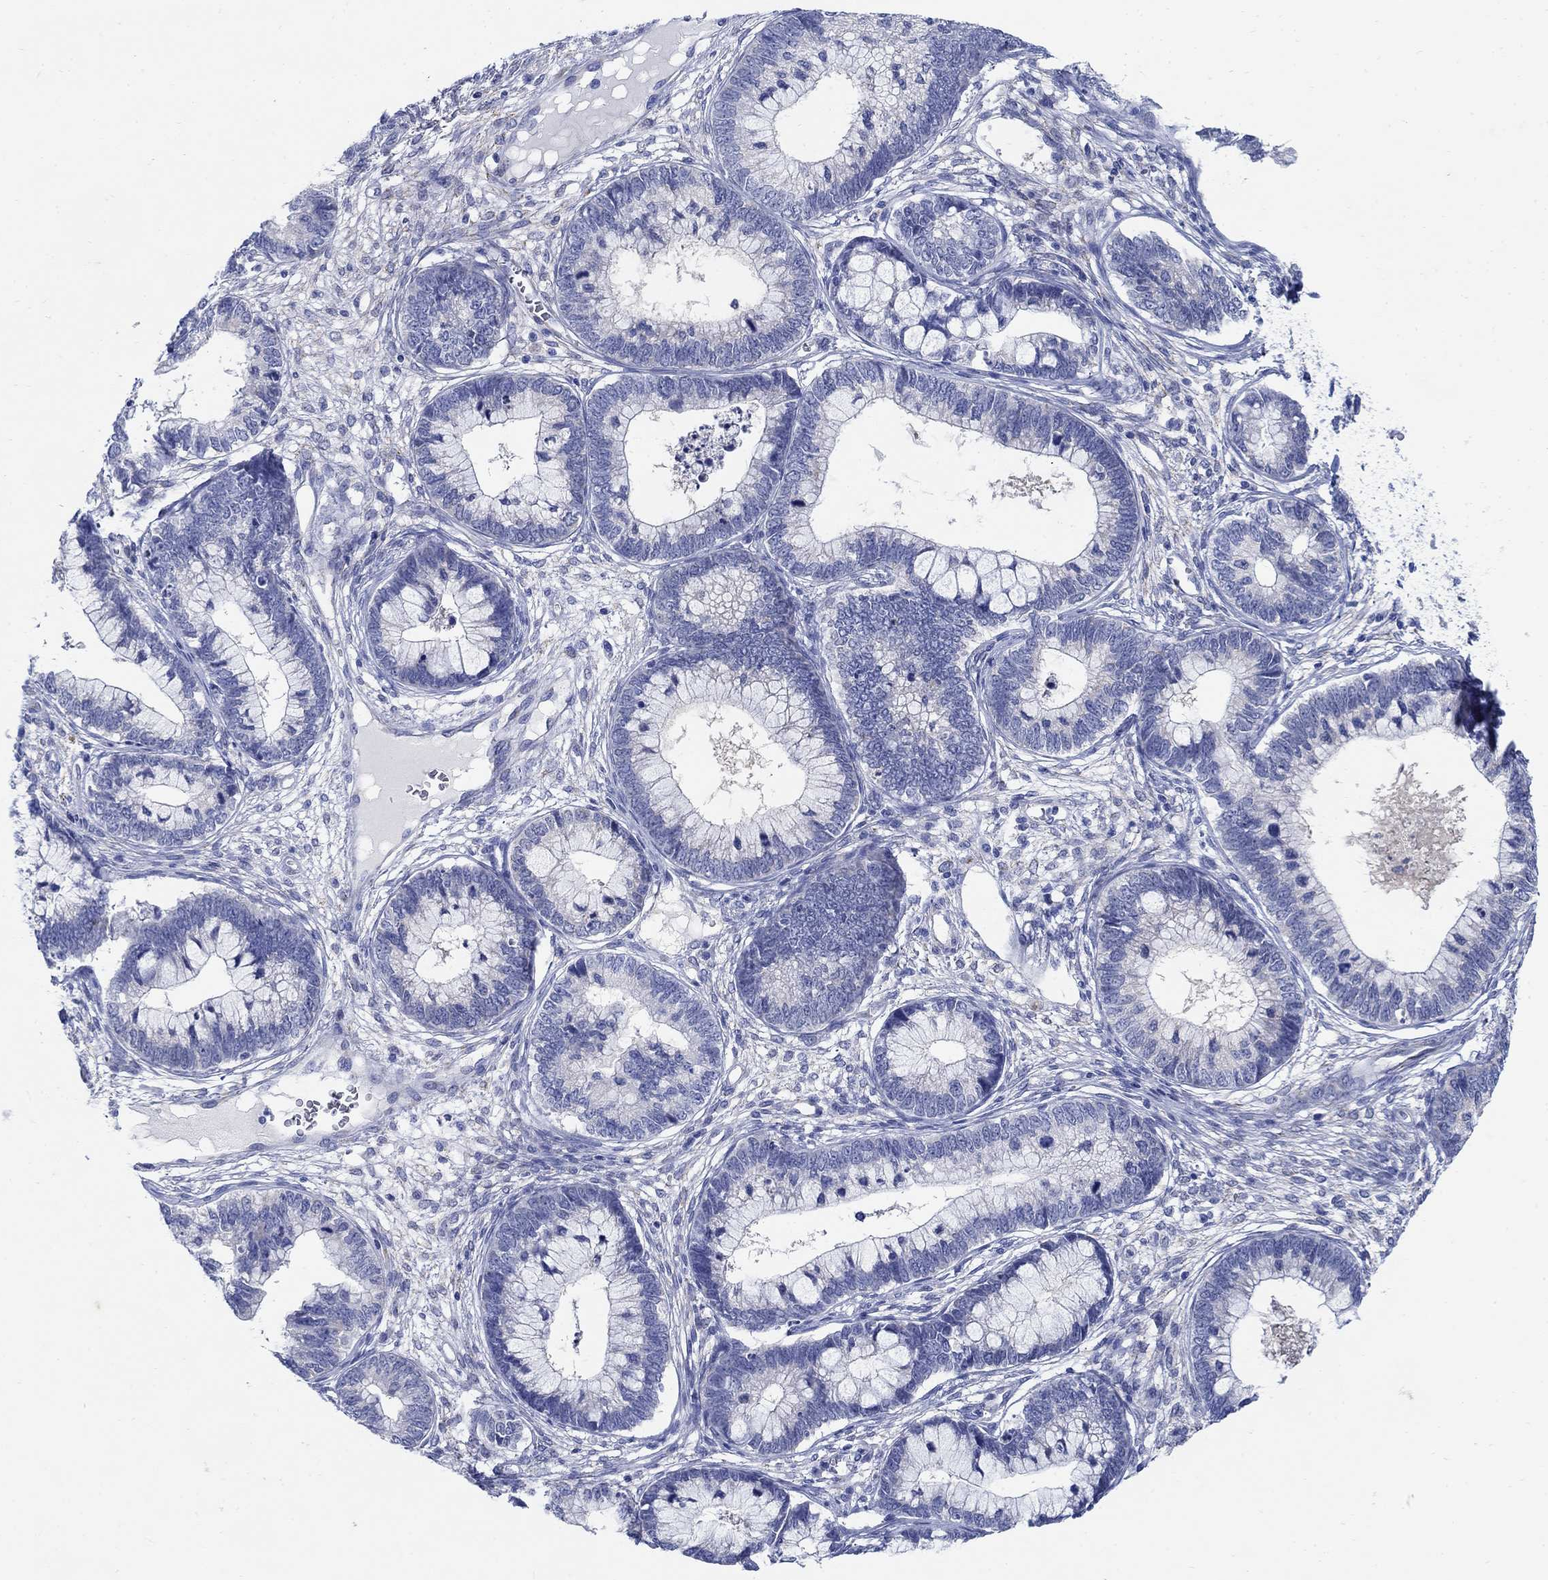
{"staining": {"intensity": "negative", "quantity": "none", "location": "none"}, "tissue": "cervical cancer", "cell_type": "Tumor cells", "image_type": "cancer", "snomed": [{"axis": "morphology", "description": "Adenocarcinoma, NOS"}, {"axis": "topography", "description": "Cervix"}], "caption": "A high-resolution image shows IHC staining of cervical cancer, which shows no significant expression in tumor cells.", "gene": "ZDHHC14", "patient": {"sex": "female", "age": 44}}